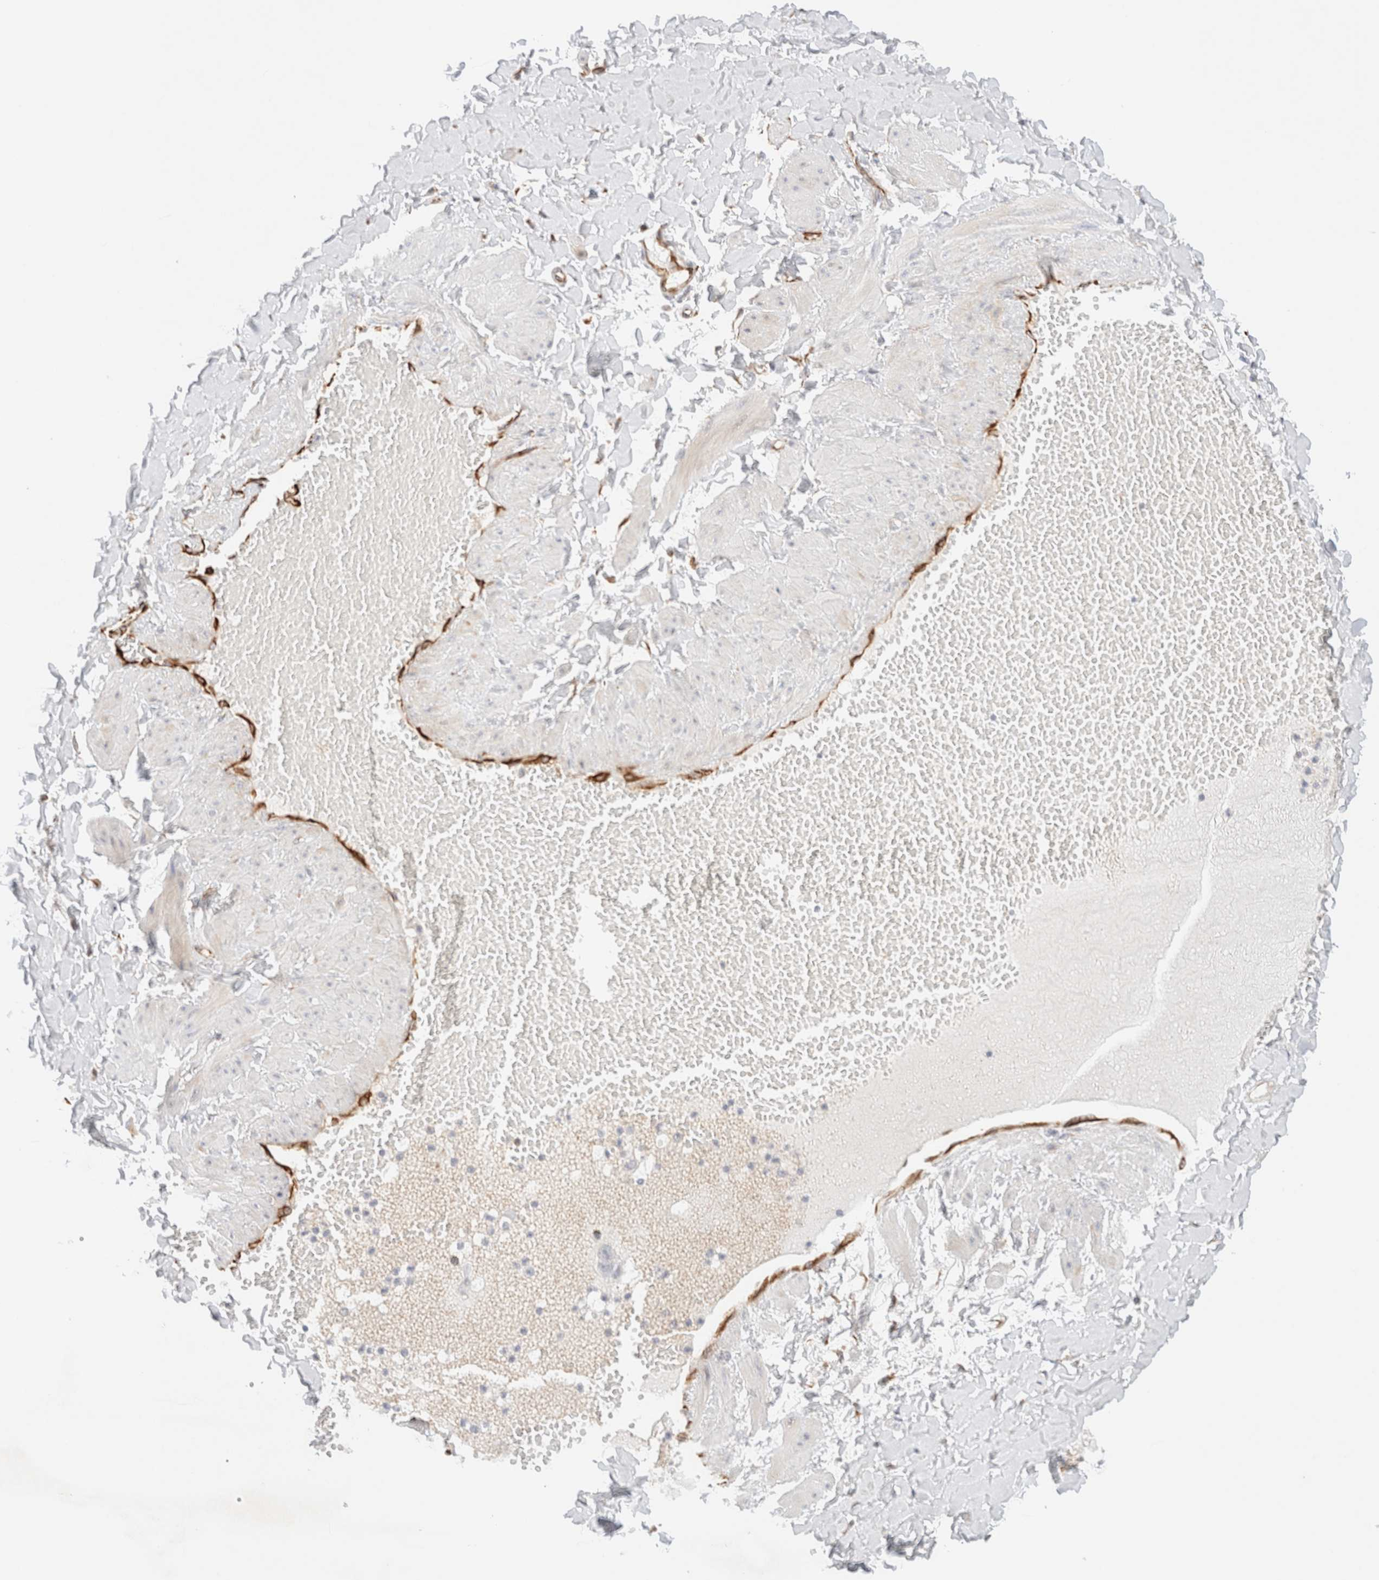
{"staining": {"intensity": "negative", "quantity": "none", "location": "none"}, "tissue": "adipose tissue", "cell_type": "Adipocytes", "image_type": "normal", "snomed": [{"axis": "morphology", "description": "Normal tissue, NOS"}, {"axis": "topography", "description": "Adipose tissue"}, {"axis": "topography", "description": "Vascular tissue"}, {"axis": "topography", "description": "Peripheral nerve tissue"}], "caption": "High power microscopy image of an immunohistochemistry image of normal adipose tissue, revealing no significant positivity in adipocytes. (Brightfield microscopy of DAB (3,3'-diaminobenzidine) IHC at high magnification).", "gene": "SLC25A48", "patient": {"sex": "male", "age": 25}}